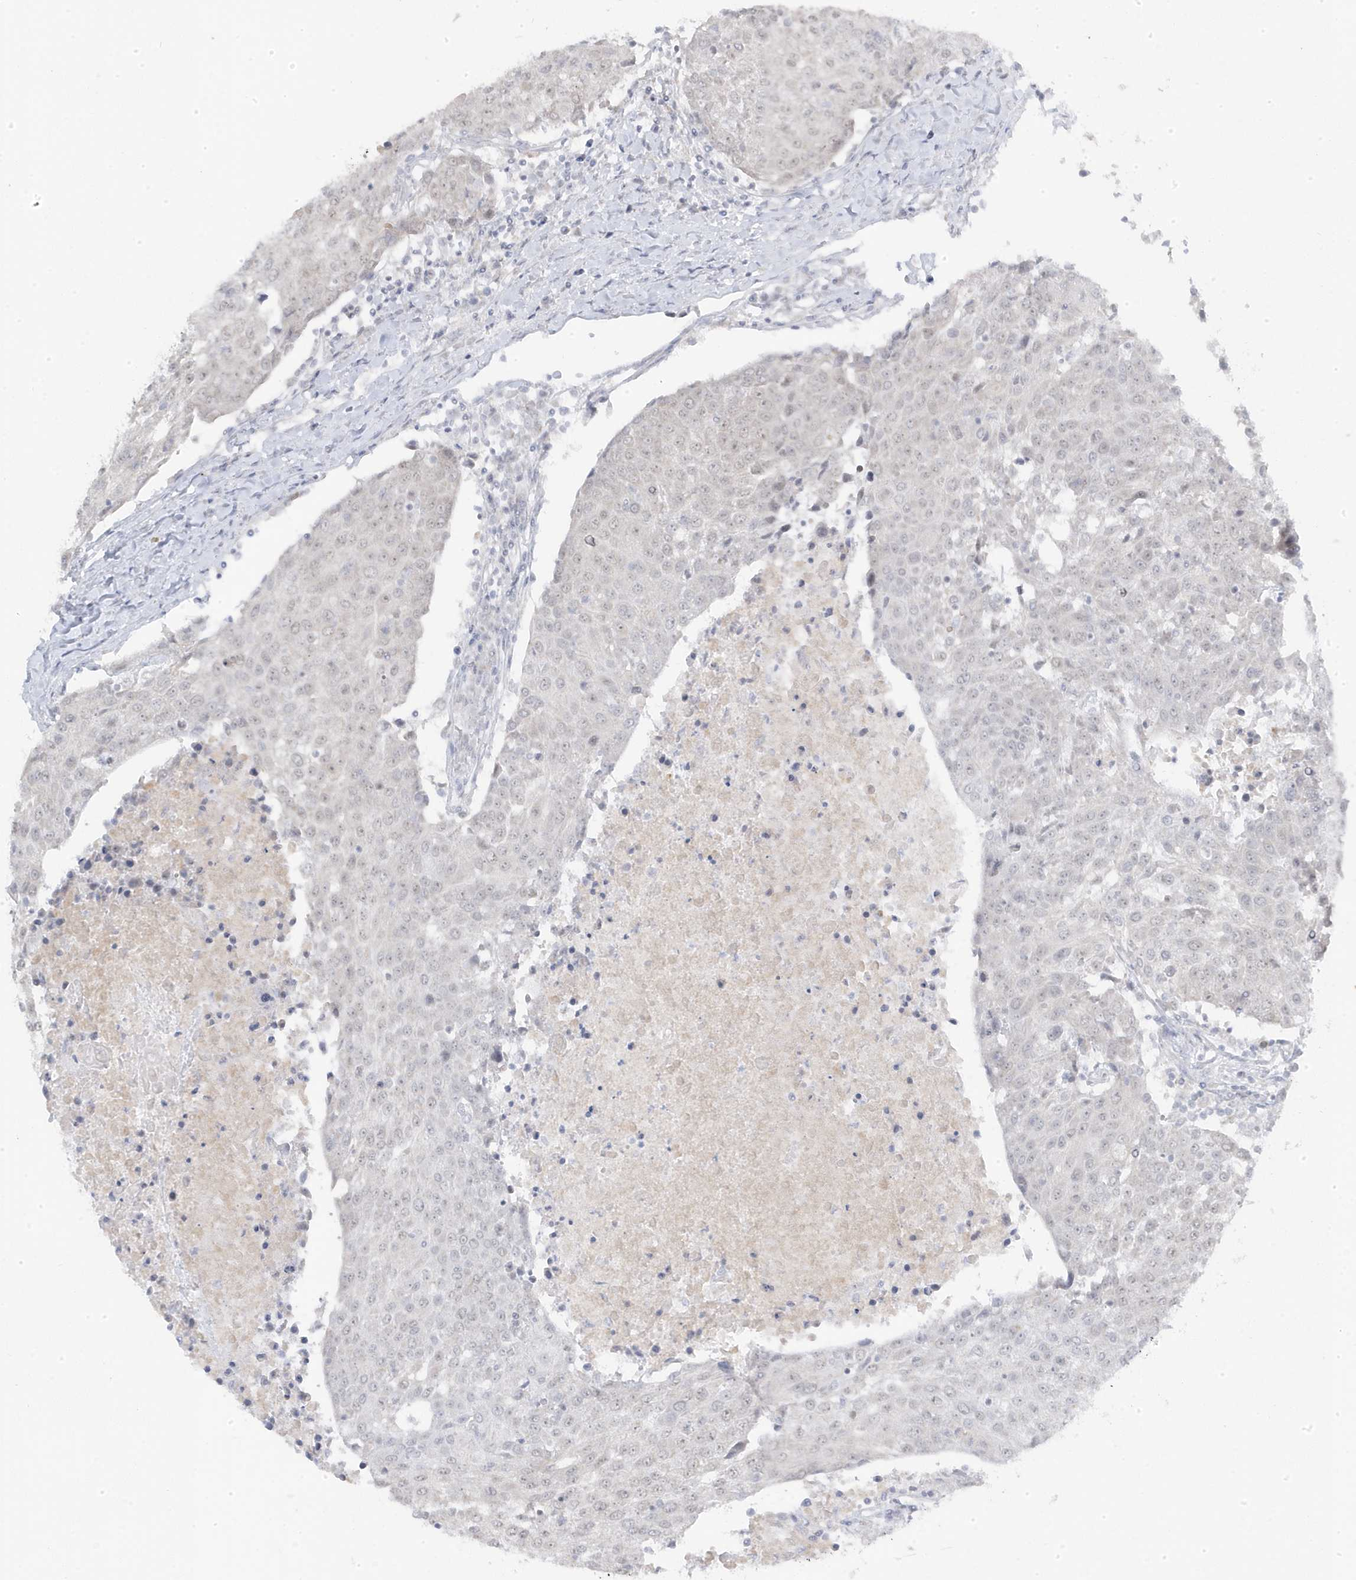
{"staining": {"intensity": "weak", "quantity": "<25%", "location": "nuclear"}, "tissue": "urothelial cancer", "cell_type": "Tumor cells", "image_type": "cancer", "snomed": [{"axis": "morphology", "description": "Urothelial carcinoma, High grade"}, {"axis": "topography", "description": "Urinary bladder"}], "caption": "This is a micrograph of immunohistochemistry (IHC) staining of urothelial cancer, which shows no staining in tumor cells.", "gene": "TSEN15", "patient": {"sex": "female", "age": 85}}